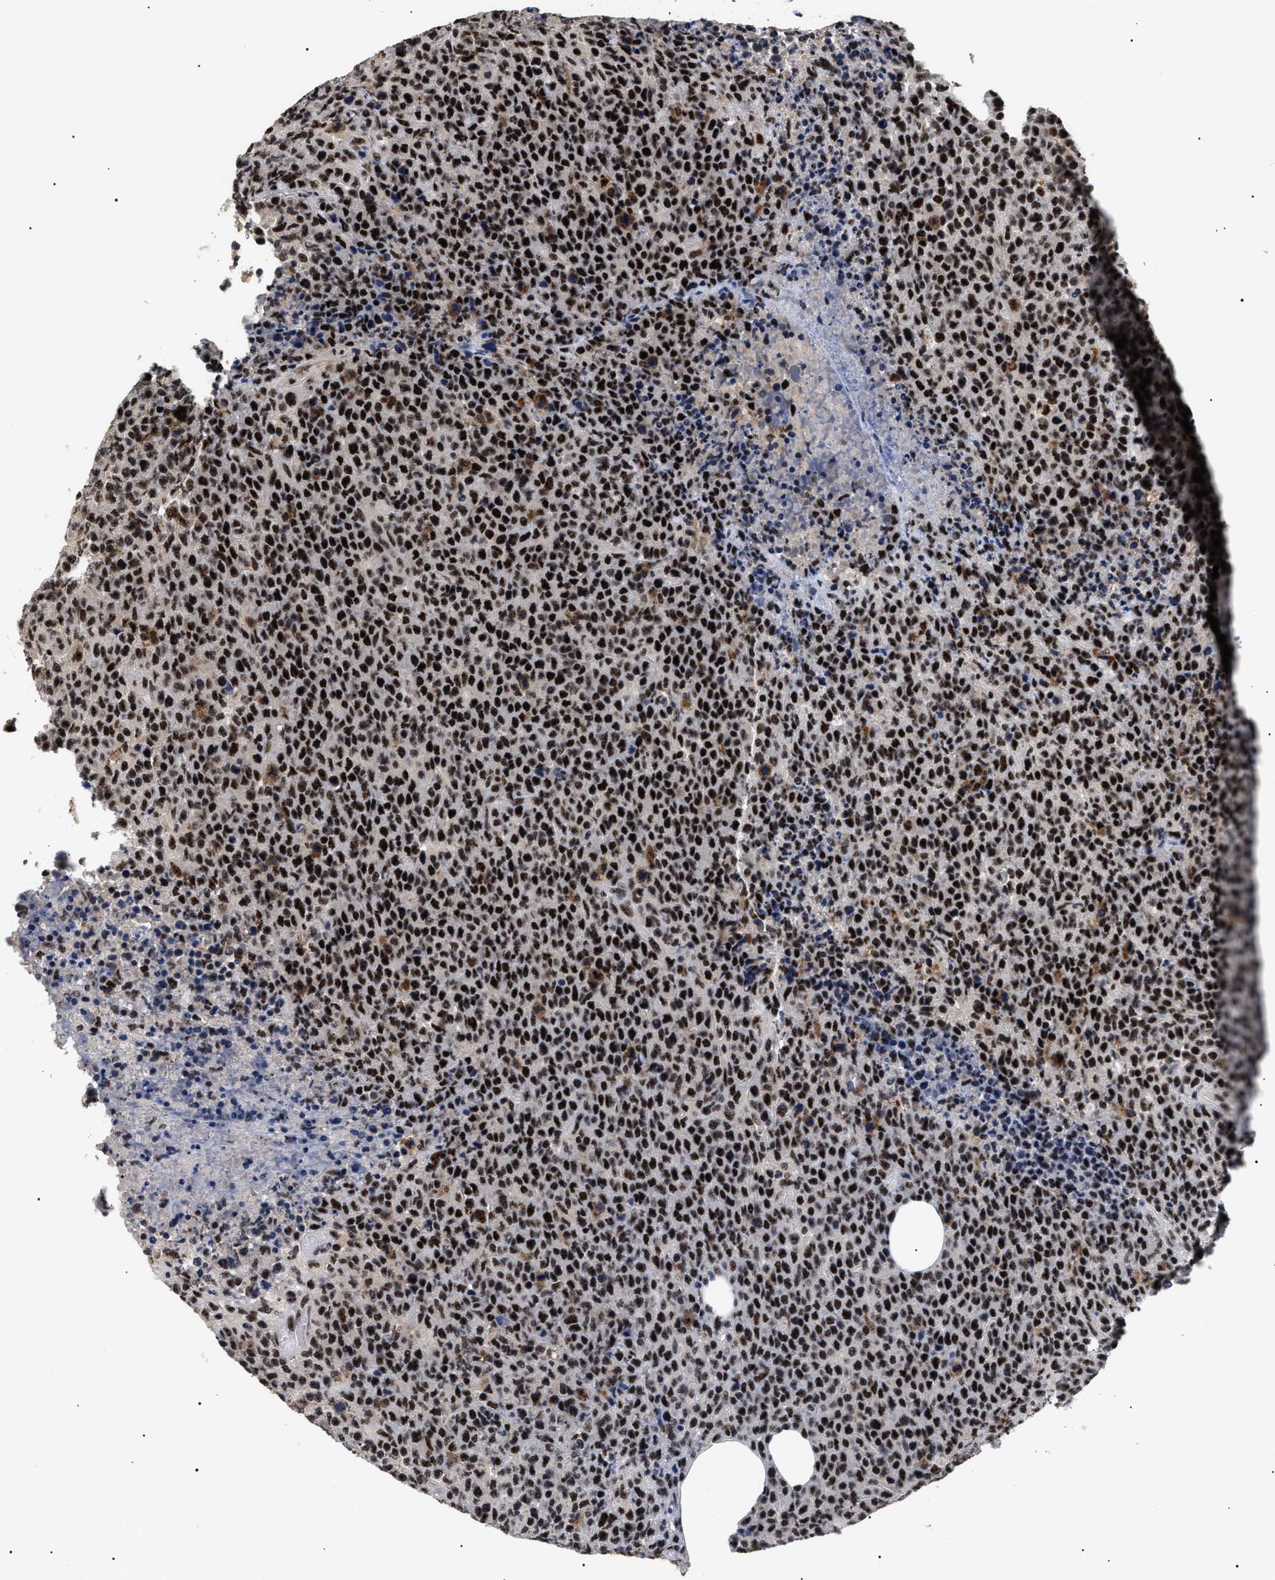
{"staining": {"intensity": "strong", "quantity": "25%-75%", "location": "nuclear"}, "tissue": "lymphoma", "cell_type": "Tumor cells", "image_type": "cancer", "snomed": [{"axis": "morphology", "description": "Malignant lymphoma, non-Hodgkin's type, Low grade"}, {"axis": "topography", "description": "Lymph node"}], "caption": "Brown immunohistochemical staining in low-grade malignant lymphoma, non-Hodgkin's type demonstrates strong nuclear staining in about 25%-75% of tumor cells.", "gene": "CAAP1", "patient": {"sex": "male", "age": 66}}